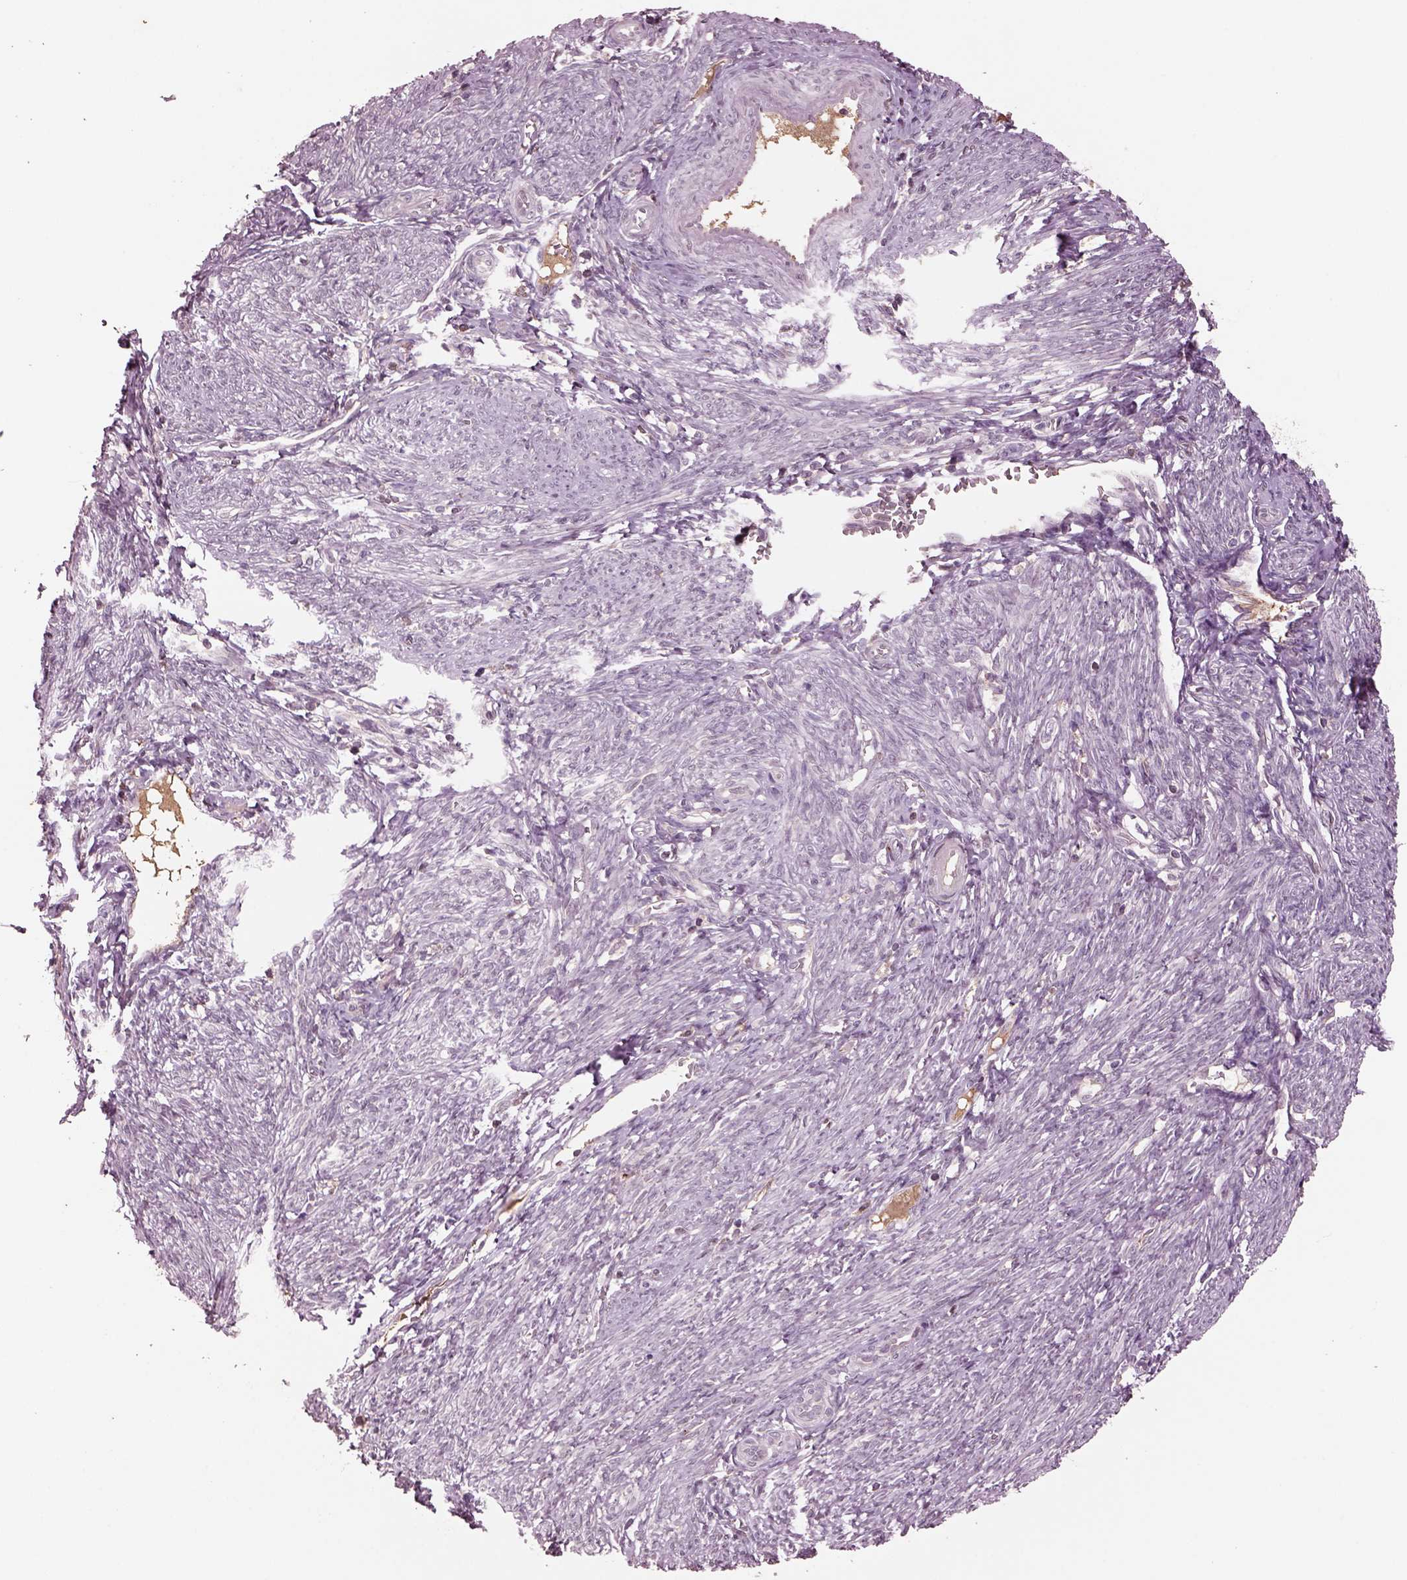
{"staining": {"intensity": "negative", "quantity": "none", "location": "none"}, "tissue": "endometrial cancer", "cell_type": "Tumor cells", "image_type": "cancer", "snomed": [{"axis": "morphology", "description": "Adenocarcinoma, NOS"}, {"axis": "topography", "description": "Endometrium"}], "caption": "Endometrial cancer (adenocarcinoma) was stained to show a protein in brown. There is no significant expression in tumor cells. (Brightfield microscopy of DAB immunohistochemistry (IHC) at high magnification).", "gene": "PTX4", "patient": {"sex": "female", "age": 57}}